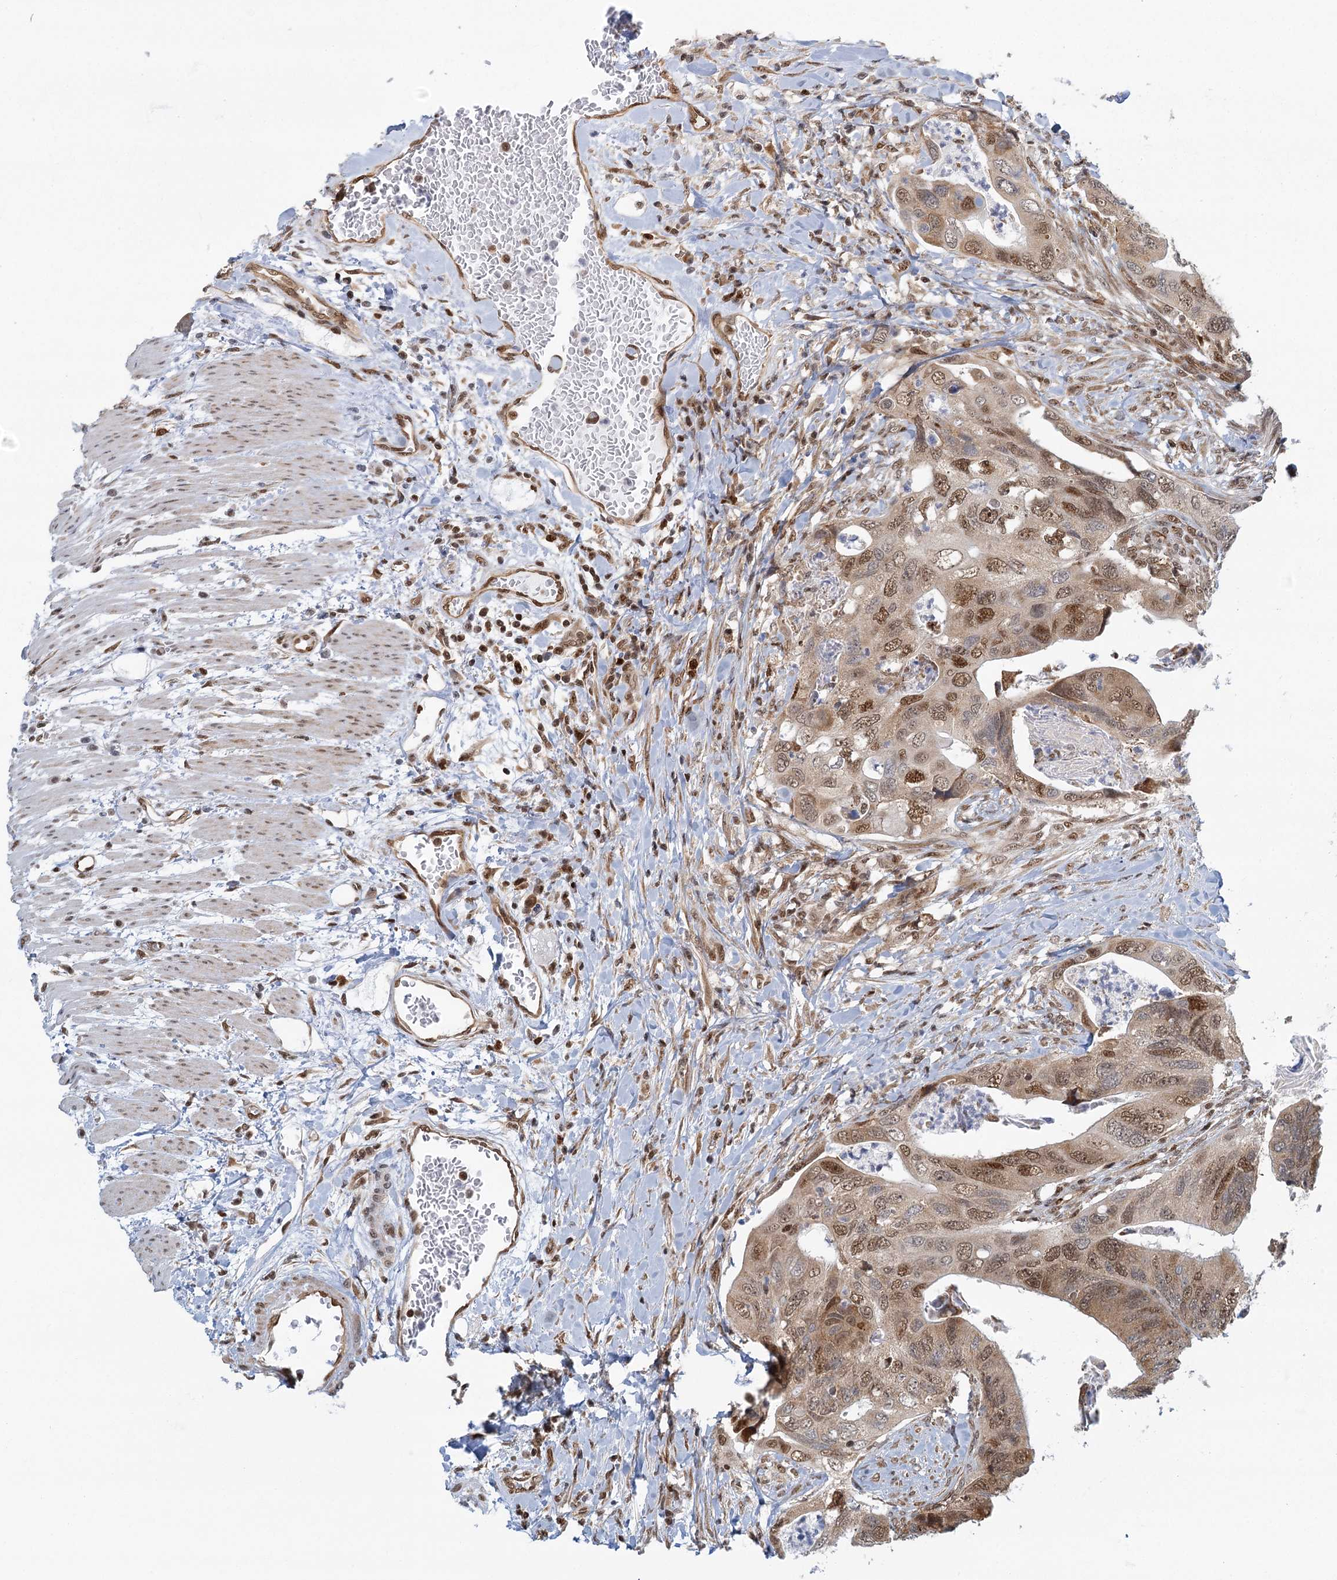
{"staining": {"intensity": "moderate", "quantity": ">75%", "location": "cytoplasmic/membranous,nuclear"}, "tissue": "colorectal cancer", "cell_type": "Tumor cells", "image_type": "cancer", "snomed": [{"axis": "morphology", "description": "Adenocarcinoma, NOS"}, {"axis": "topography", "description": "Rectum"}], "caption": "Tumor cells exhibit medium levels of moderate cytoplasmic/membranous and nuclear positivity in approximately >75% of cells in colorectal cancer (adenocarcinoma). The staining was performed using DAB (3,3'-diaminobenzidine), with brown indicating positive protein expression. Nuclei are stained blue with hematoxylin.", "gene": "GPATCH11", "patient": {"sex": "male", "age": 63}}